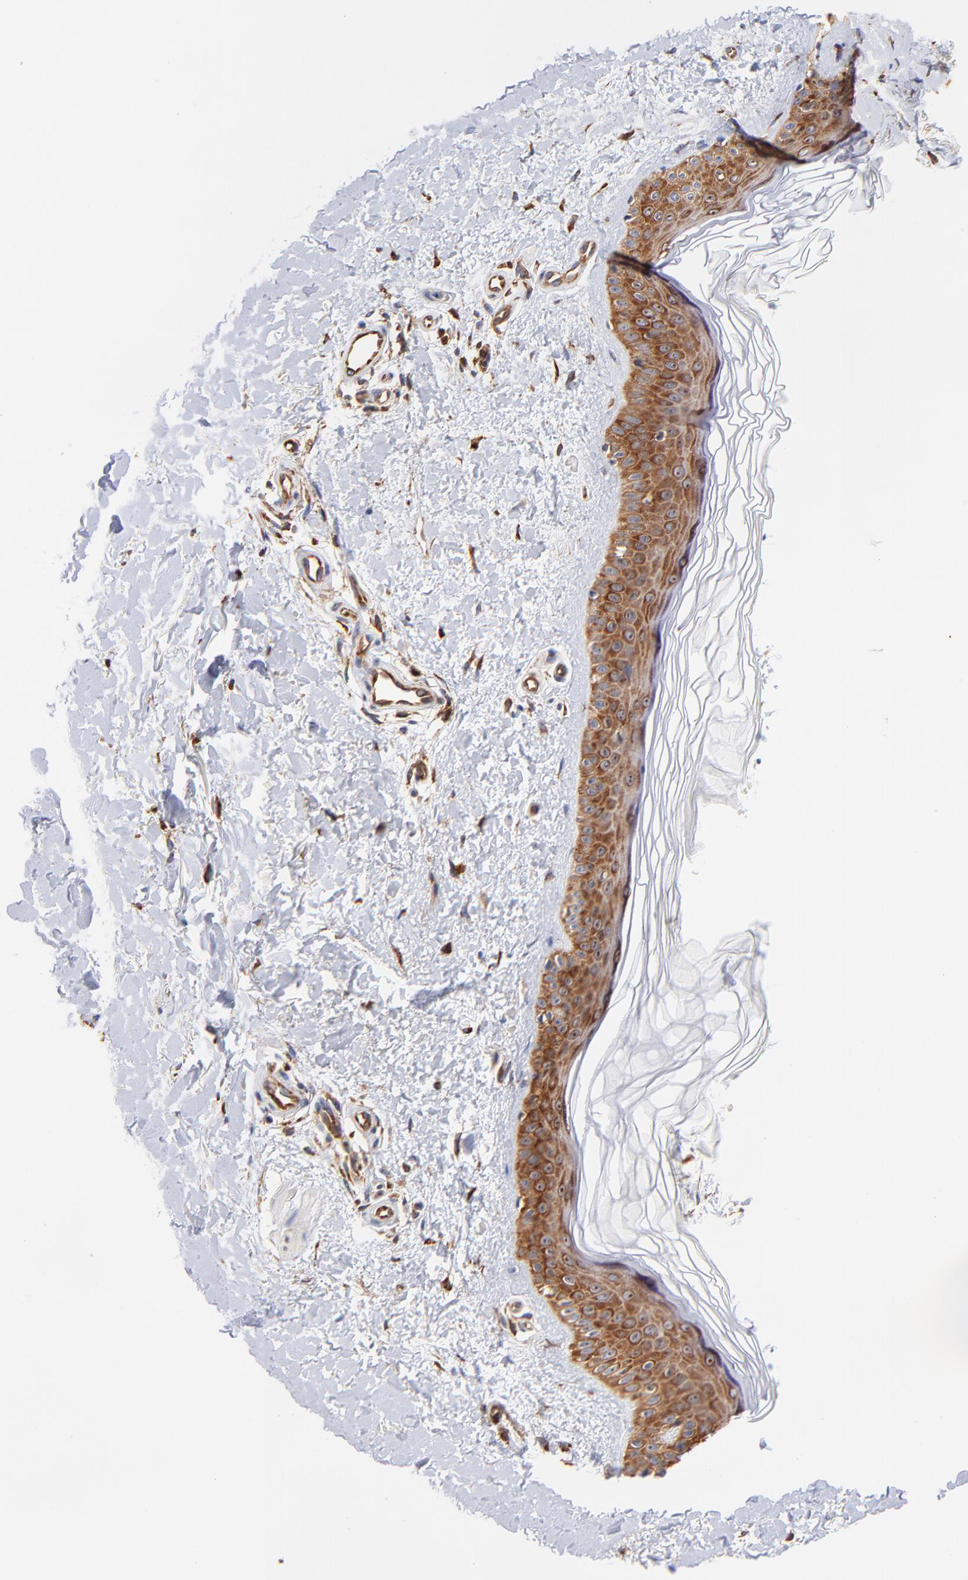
{"staining": {"intensity": "moderate", "quantity": "25%-75%", "location": "cytoplasmic/membranous"}, "tissue": "skin", "cell_type": "Fibroblasts", "image_type": "normal", "snomed": [{"axis": "morphology", "description": "Normal tissue, NOS"}, {"axis": "topography", "description": "Skin"}], "caption": "About 25%-75% of fibroblasts in benign human skin demonstrate moderate cytoplasmic/membranous protein positivity as visualized by brown immunohistochemical staining.", "gene": "RPL27", "patient": {"sex": "female", "age": 19}}